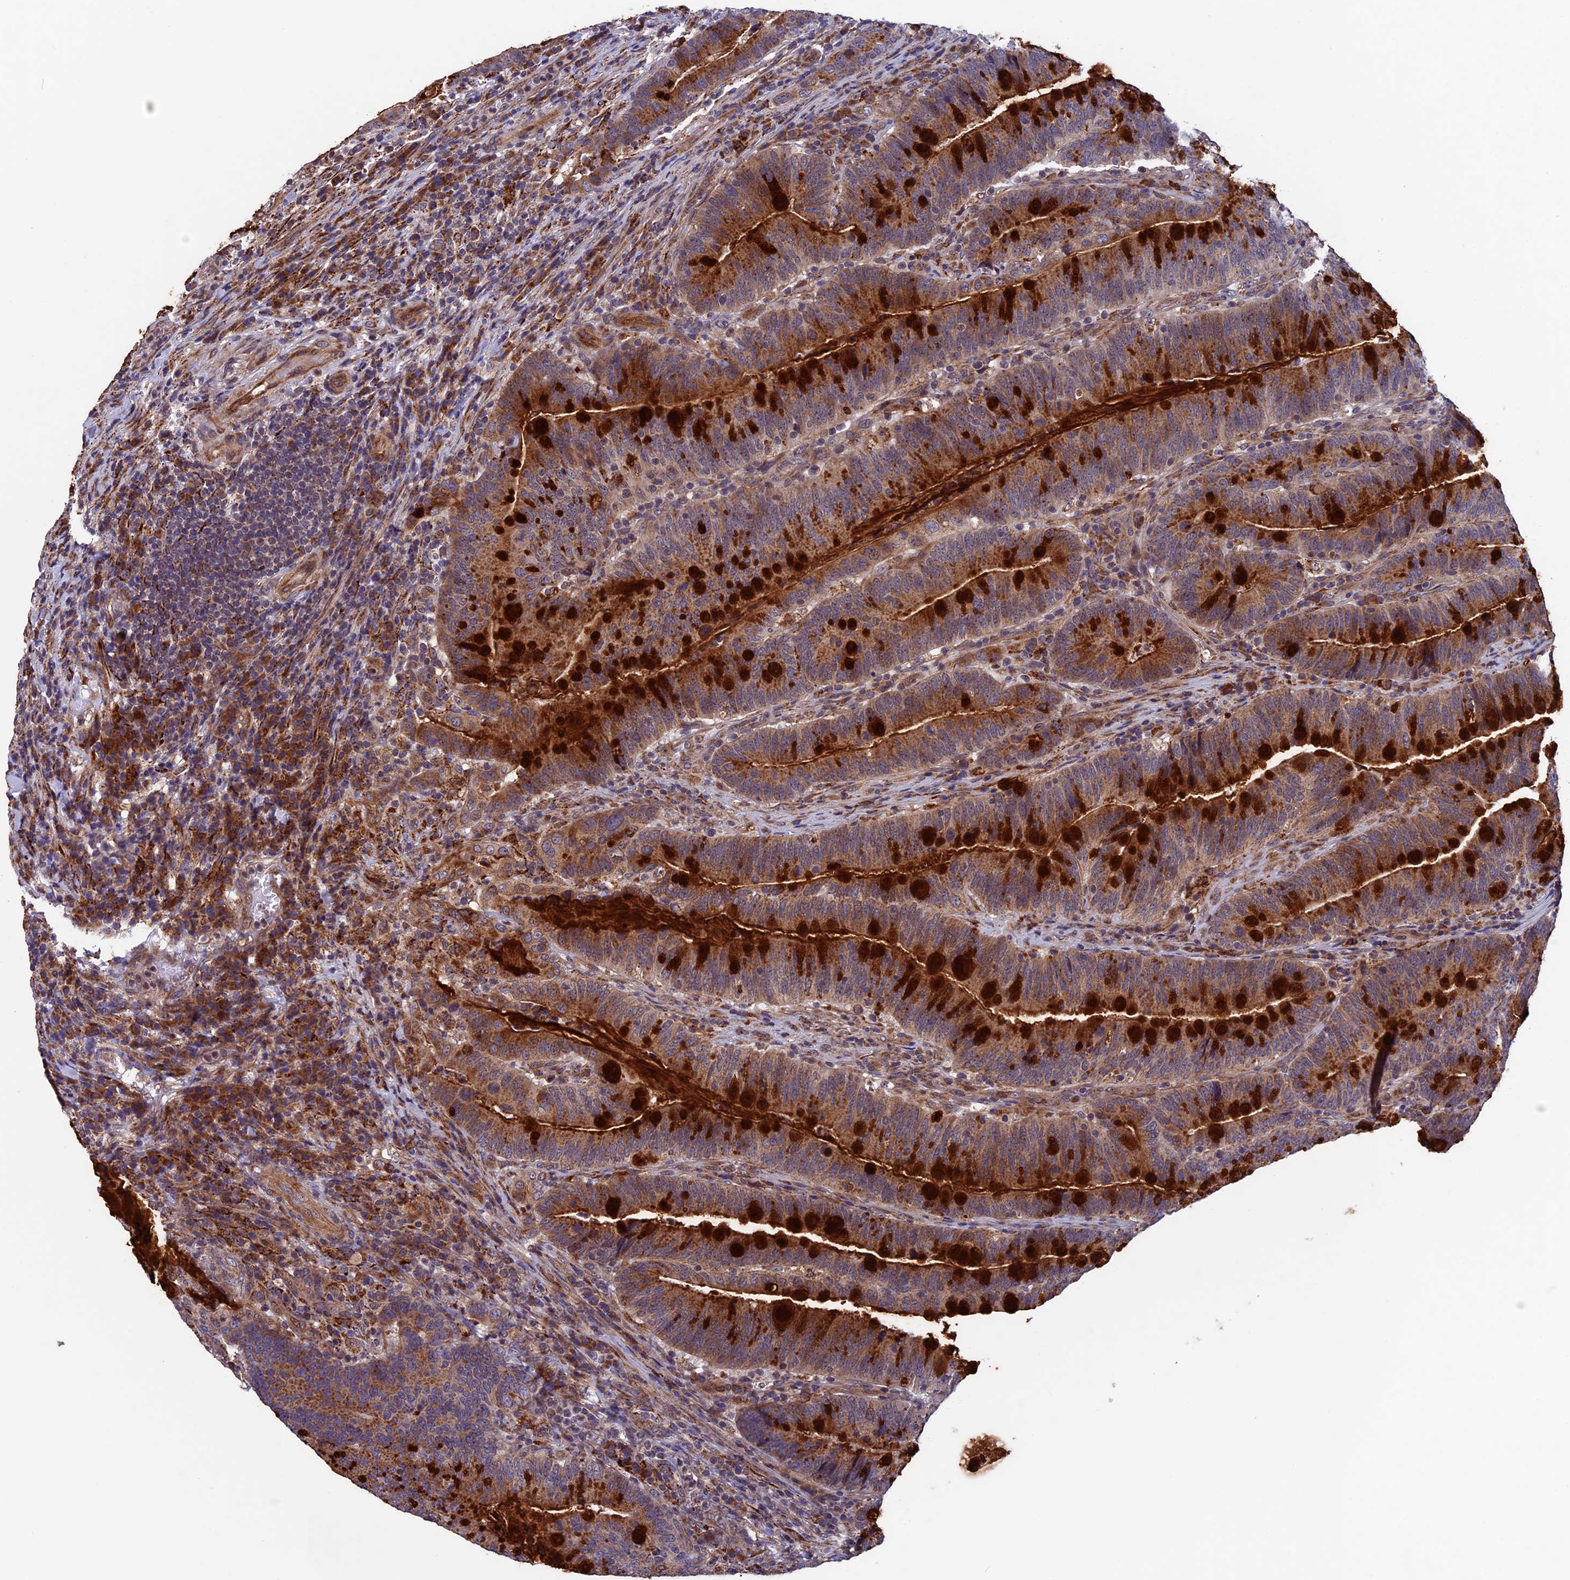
{"staining": {"intensity": "moderate", "quantity": ">75%", "location": "cytoplasmic/membranous"}, "tissue": "colorectal cancer", "cell_type": "Tumor cells", "image_type": "cancer", "snomed": [{"axis": "morphology", "description": "Adenocarcinoma, NOS"}, {"axis": "topography", "description": "Colon"}], "caption": "Approximately >75% of tumor cells in human colorectal cancer (adenocarcinoma) display moderate cytoplasmic/membranous protein expression as visualized by brown immunohistochemical staining.", "gene": "RNF17", "patient": {"sex": "female", "age": 66}}